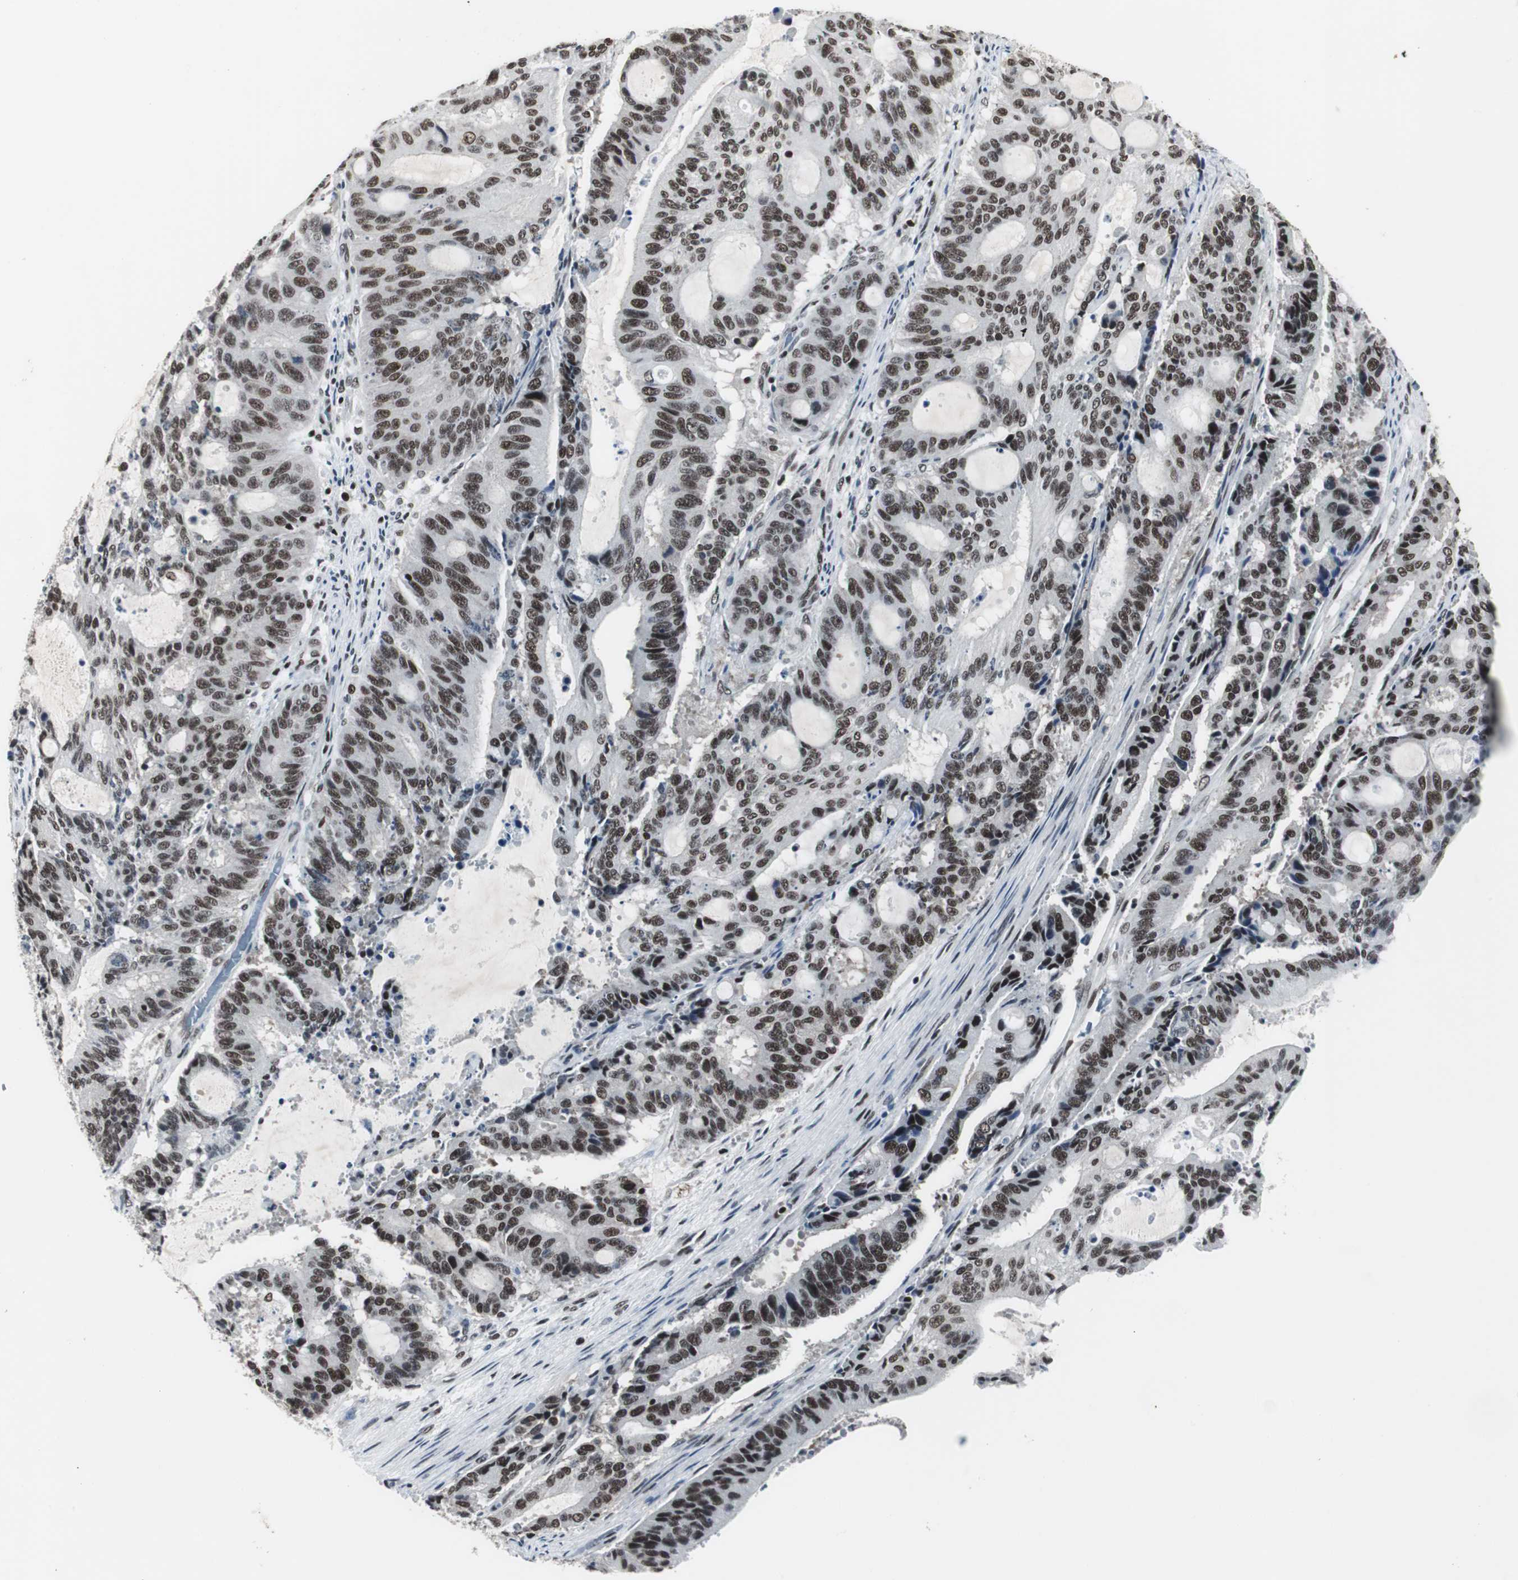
{"staining": {"intensity": "strong", "quantity": ">75%", "location": "nuclear"}, "tissue": "liver cancer", "cell_type": "Tumor cells", "image_type": "cancer", "snomed": [{"axis": "morphology", "description": "Cholangiocarcinoma"}, {"axis": "topography", "description": "Liver"}], "caption": "The histopathology image shows a brown stain indicating the presence of a protein in the nuclear of tumor cells in liver cholangiocarcinoma. The protein of interest is stained brown, and the nuclei are stained in blue (DAB (3,3'-diaminobenzidine) IHC with brightfield microscopy, high magnification).", "gene": "RAD9A", "patient": {"sex": "female", "age": 73}}